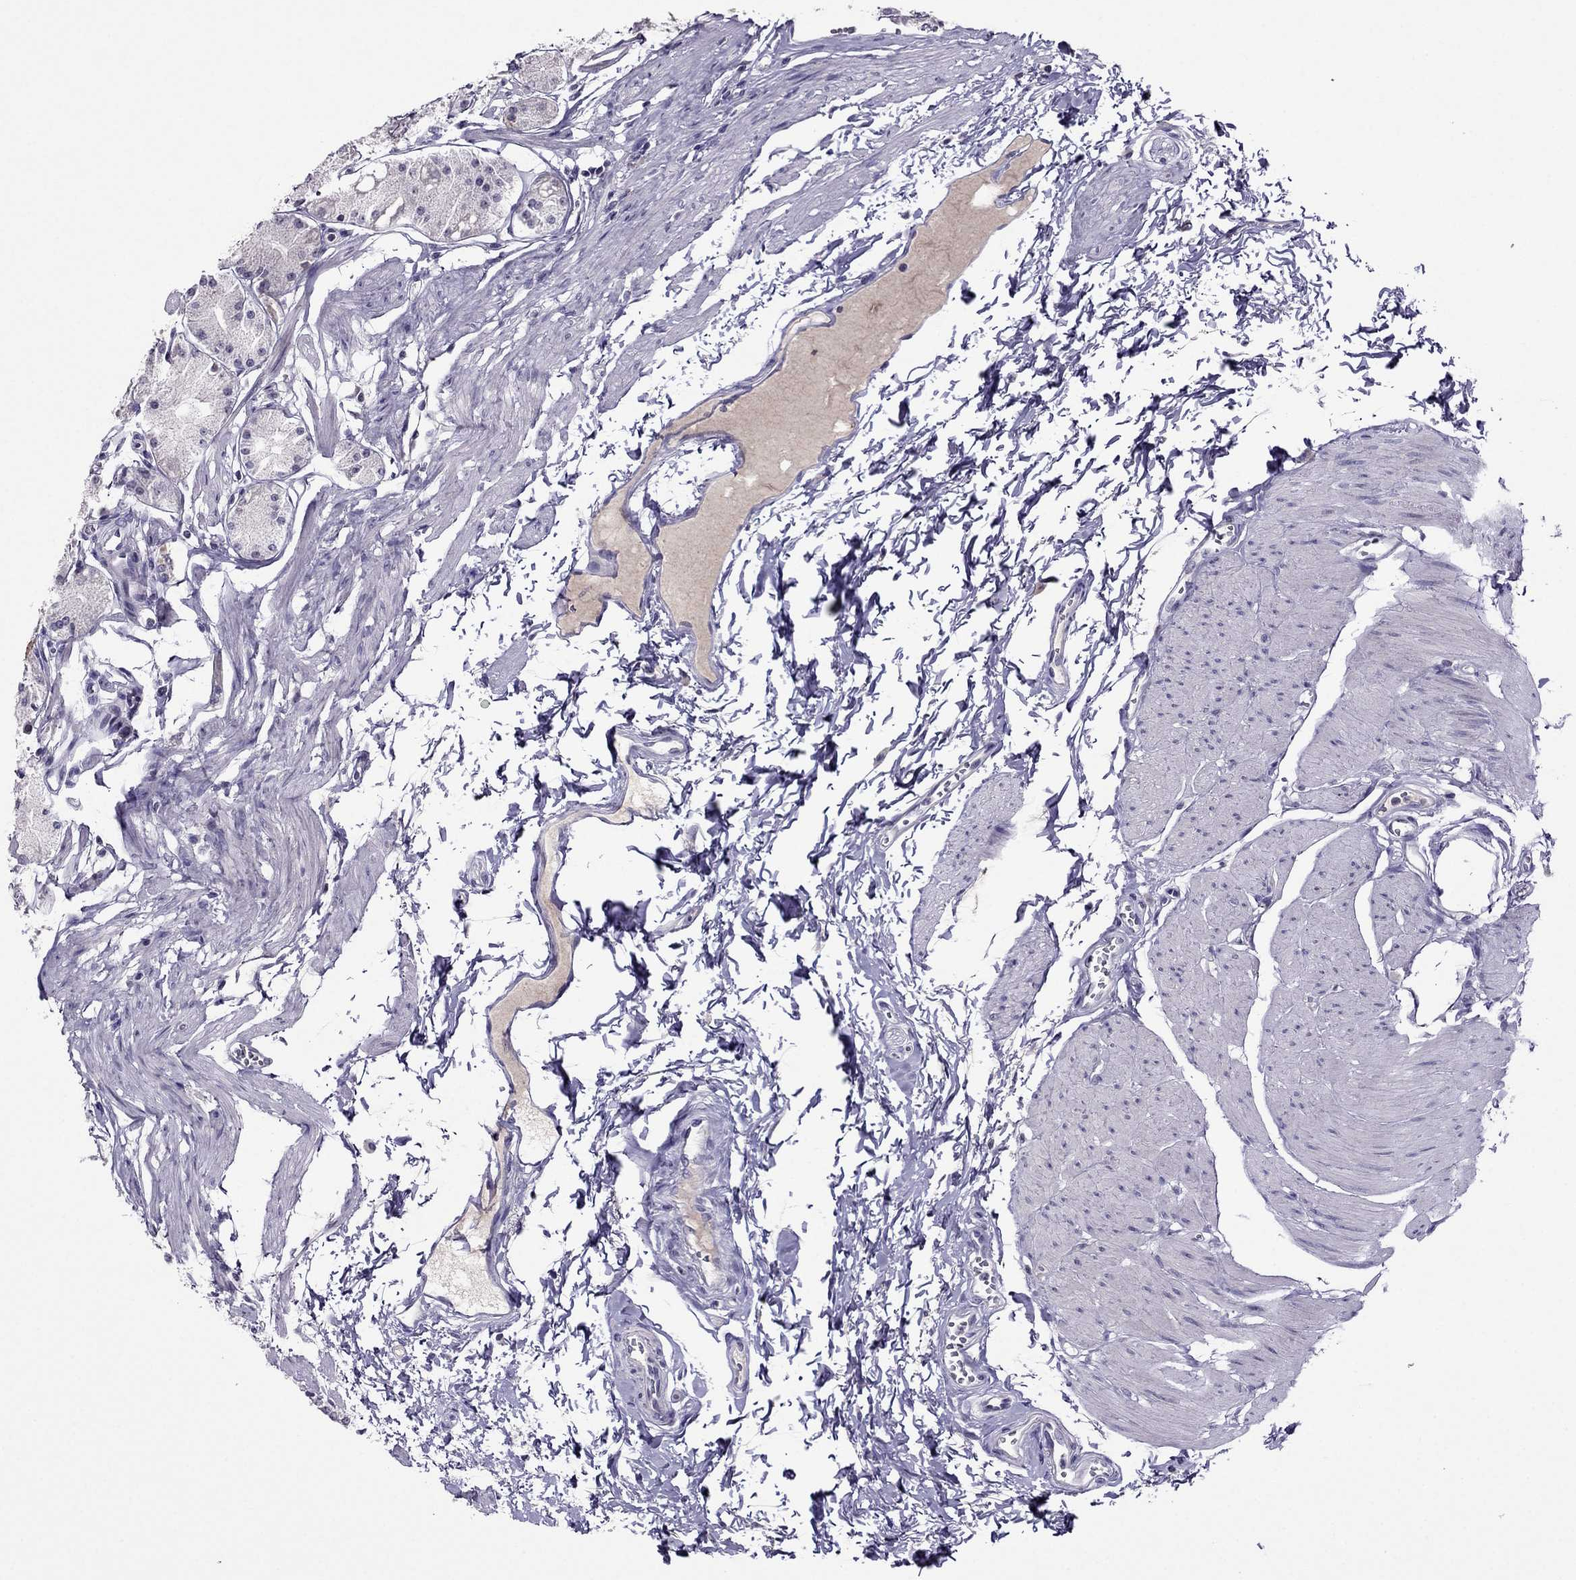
{"staining": {"intensity": "weak", "quantity": "<25%", "location": "cytoplasmic/membranous"}, "tissue": "stomach", "cell_type": "Glandular cells", "image_type": "normal", "snomed": [{"axis": "morphology", "description": "Normal tissue, NOS"}, {"axis": "topography", "description": "Stomach, upper"}], "caption": "This is an immunohistochemistry photomicrograph of normal human stomach. There is no positivity in glandular cells.", "gene": "SPTBN4", "patient": {"sex": "male", "age": 60}}